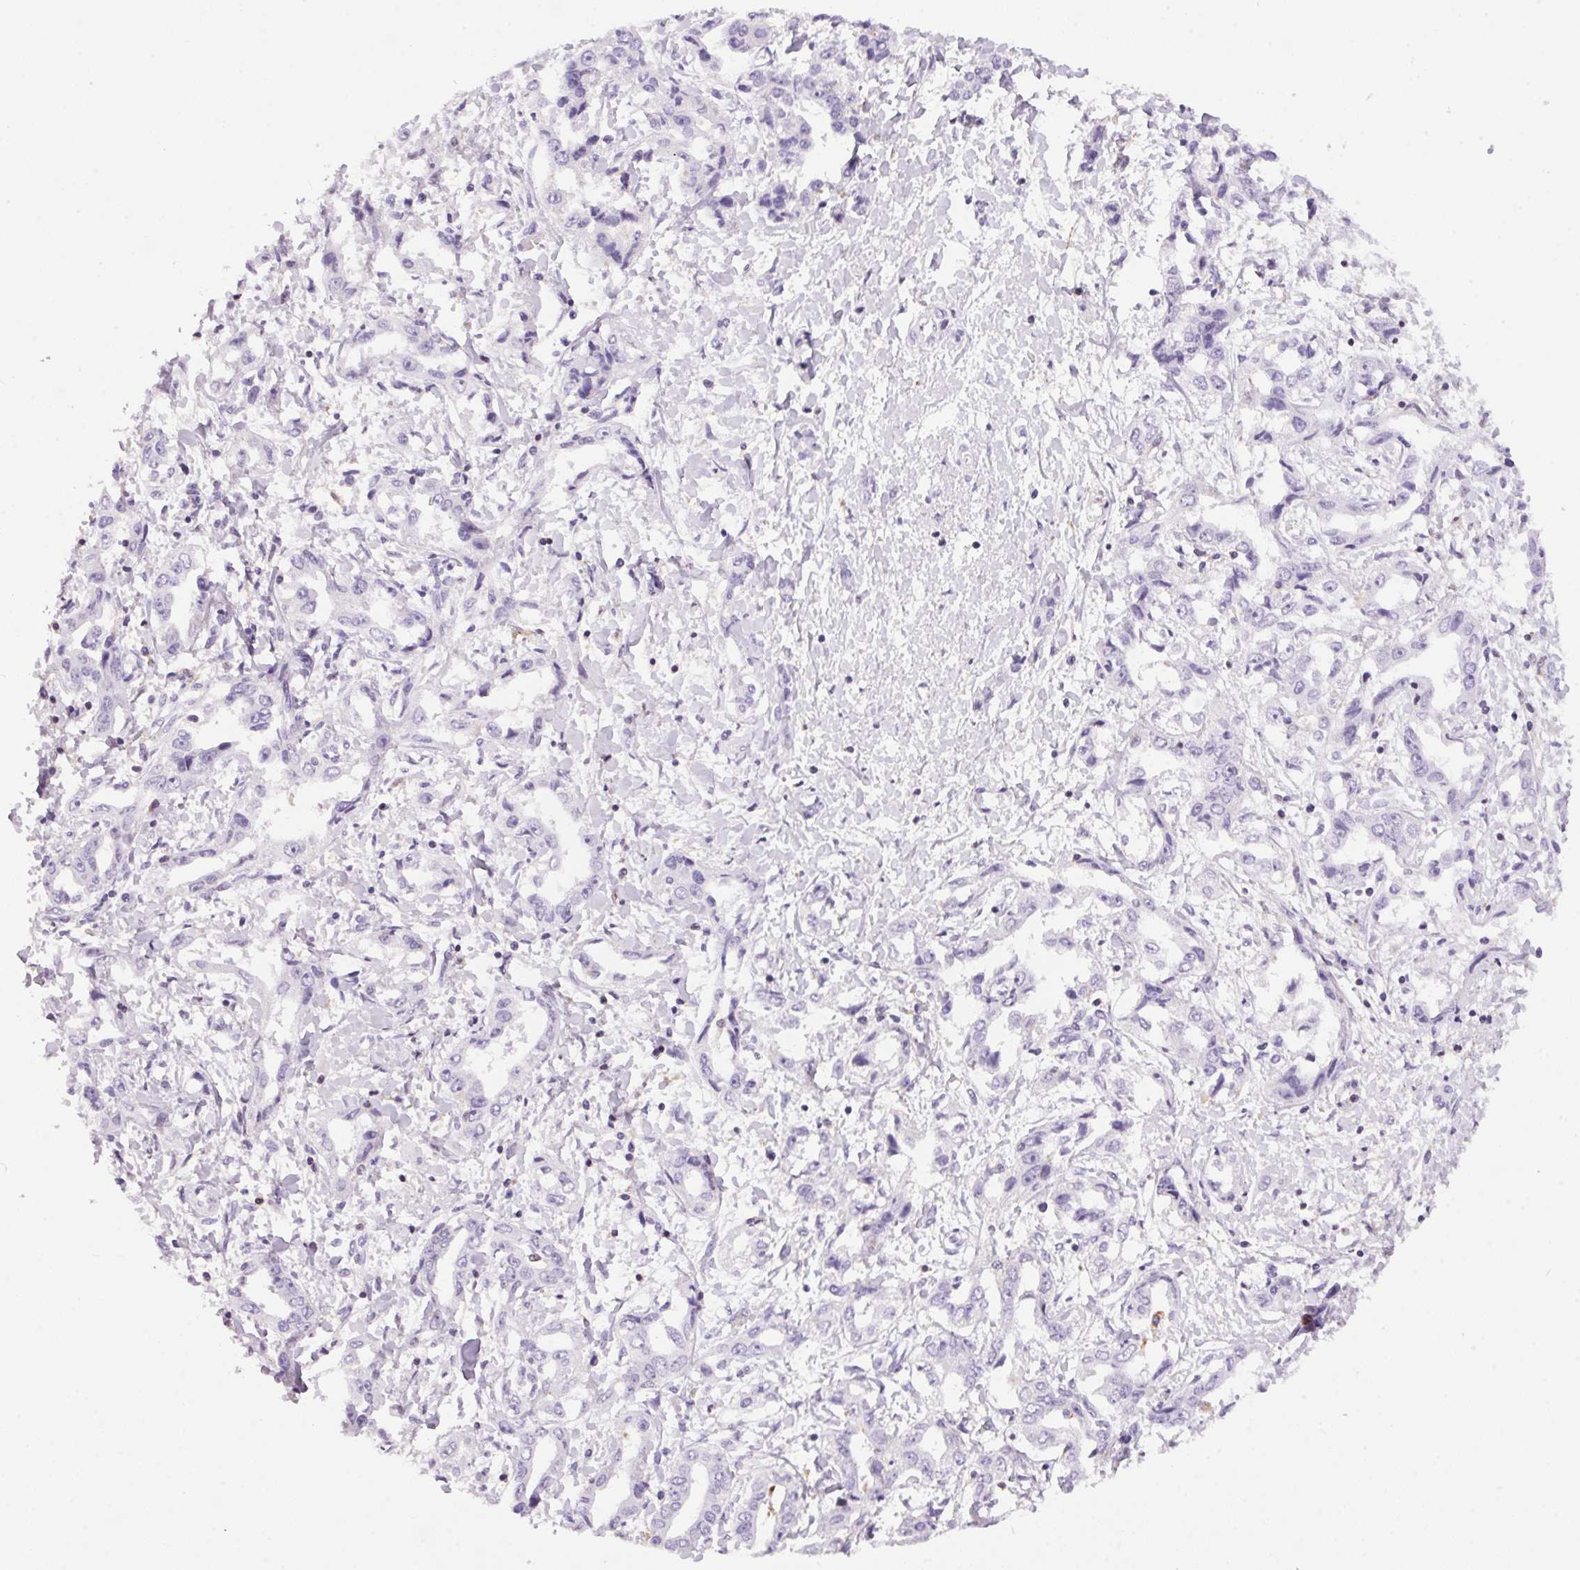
{"staining": {"intensity": "negative", "quantity": "none", "location": "none"}, "tissue": "liver cancer", "cell_type": "Tumor cells", "image_type": "cancer", "snomed": [{"axis": "morphology", "description": "Cholangiocarcinoma"}, {"axis": "topography", "description": "Liver"}], "caption": "This micrograph is of liver cancer stained with immunohistochemistry to label a protein in brown with the nuclei are counter-stained blue. There is no expression in tumor cells. (Stains: DAB immunohistochemistry (IHC) with hematoxylin counter stain, Microscopy: brightfield microscopy at high magnification).", "gene": "S100A2", "patient": {"sex": "male", "age": 59}}